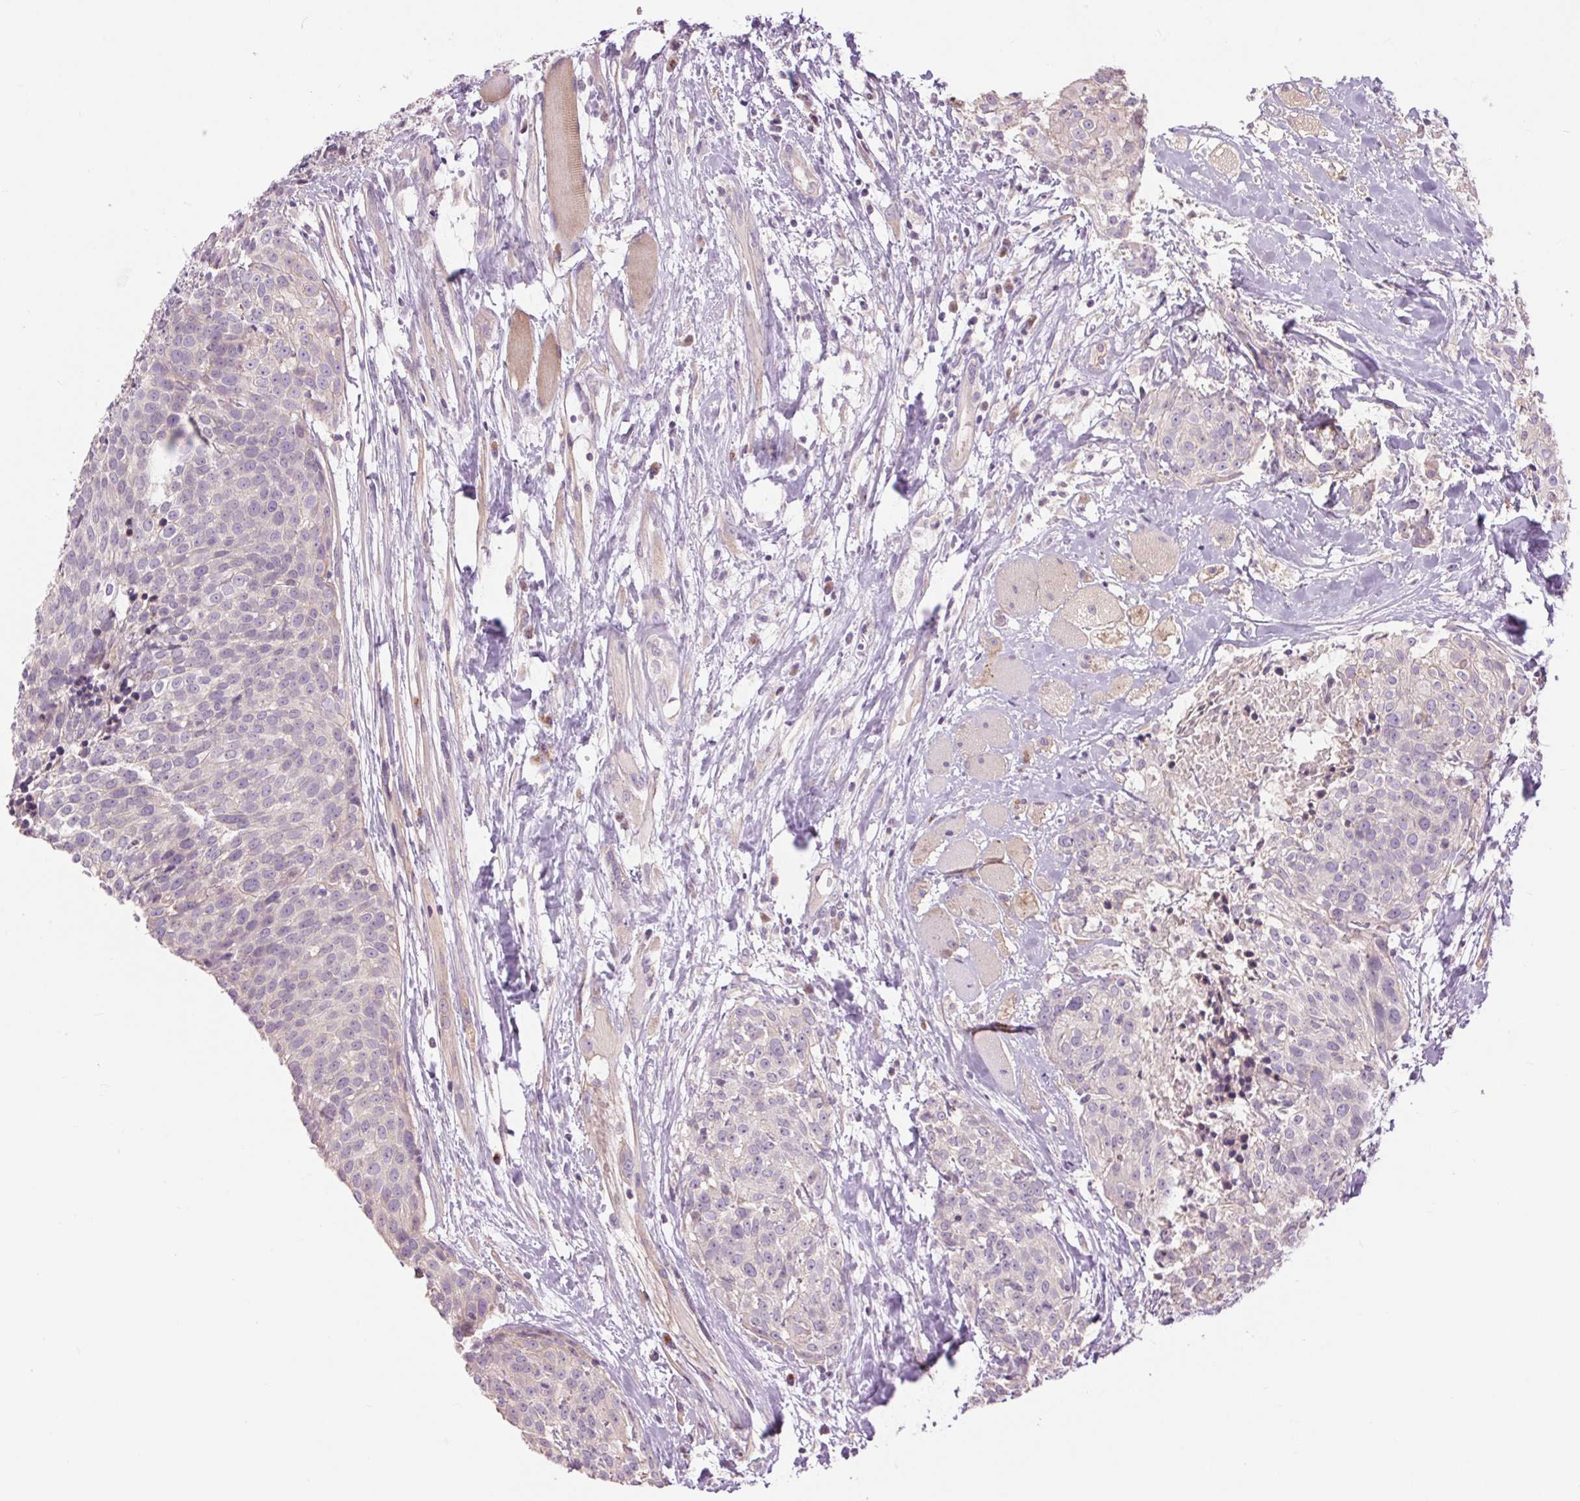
{"staining": {"intensity": "negative", "quantity": "none", "location": "none"}, "tissue": "head and neck cancer", "cell_type": "Tumor cells", "image_type": "cancer", "snomed": [{"axis": "morphology", "description": "Squamous cell carcinoma, NOS"}, {"axis": "topography", "description": "Oral tissue"}, {"axis": "topography", "description": "Head-Neck"}], "caption": "Head and neck cancer (squamous cell carcinoma) stained for a protein using IHC displays no staining tumor cells.", "gene": "CTNNA3", "patient": {"sex": "male", "age": 64}}